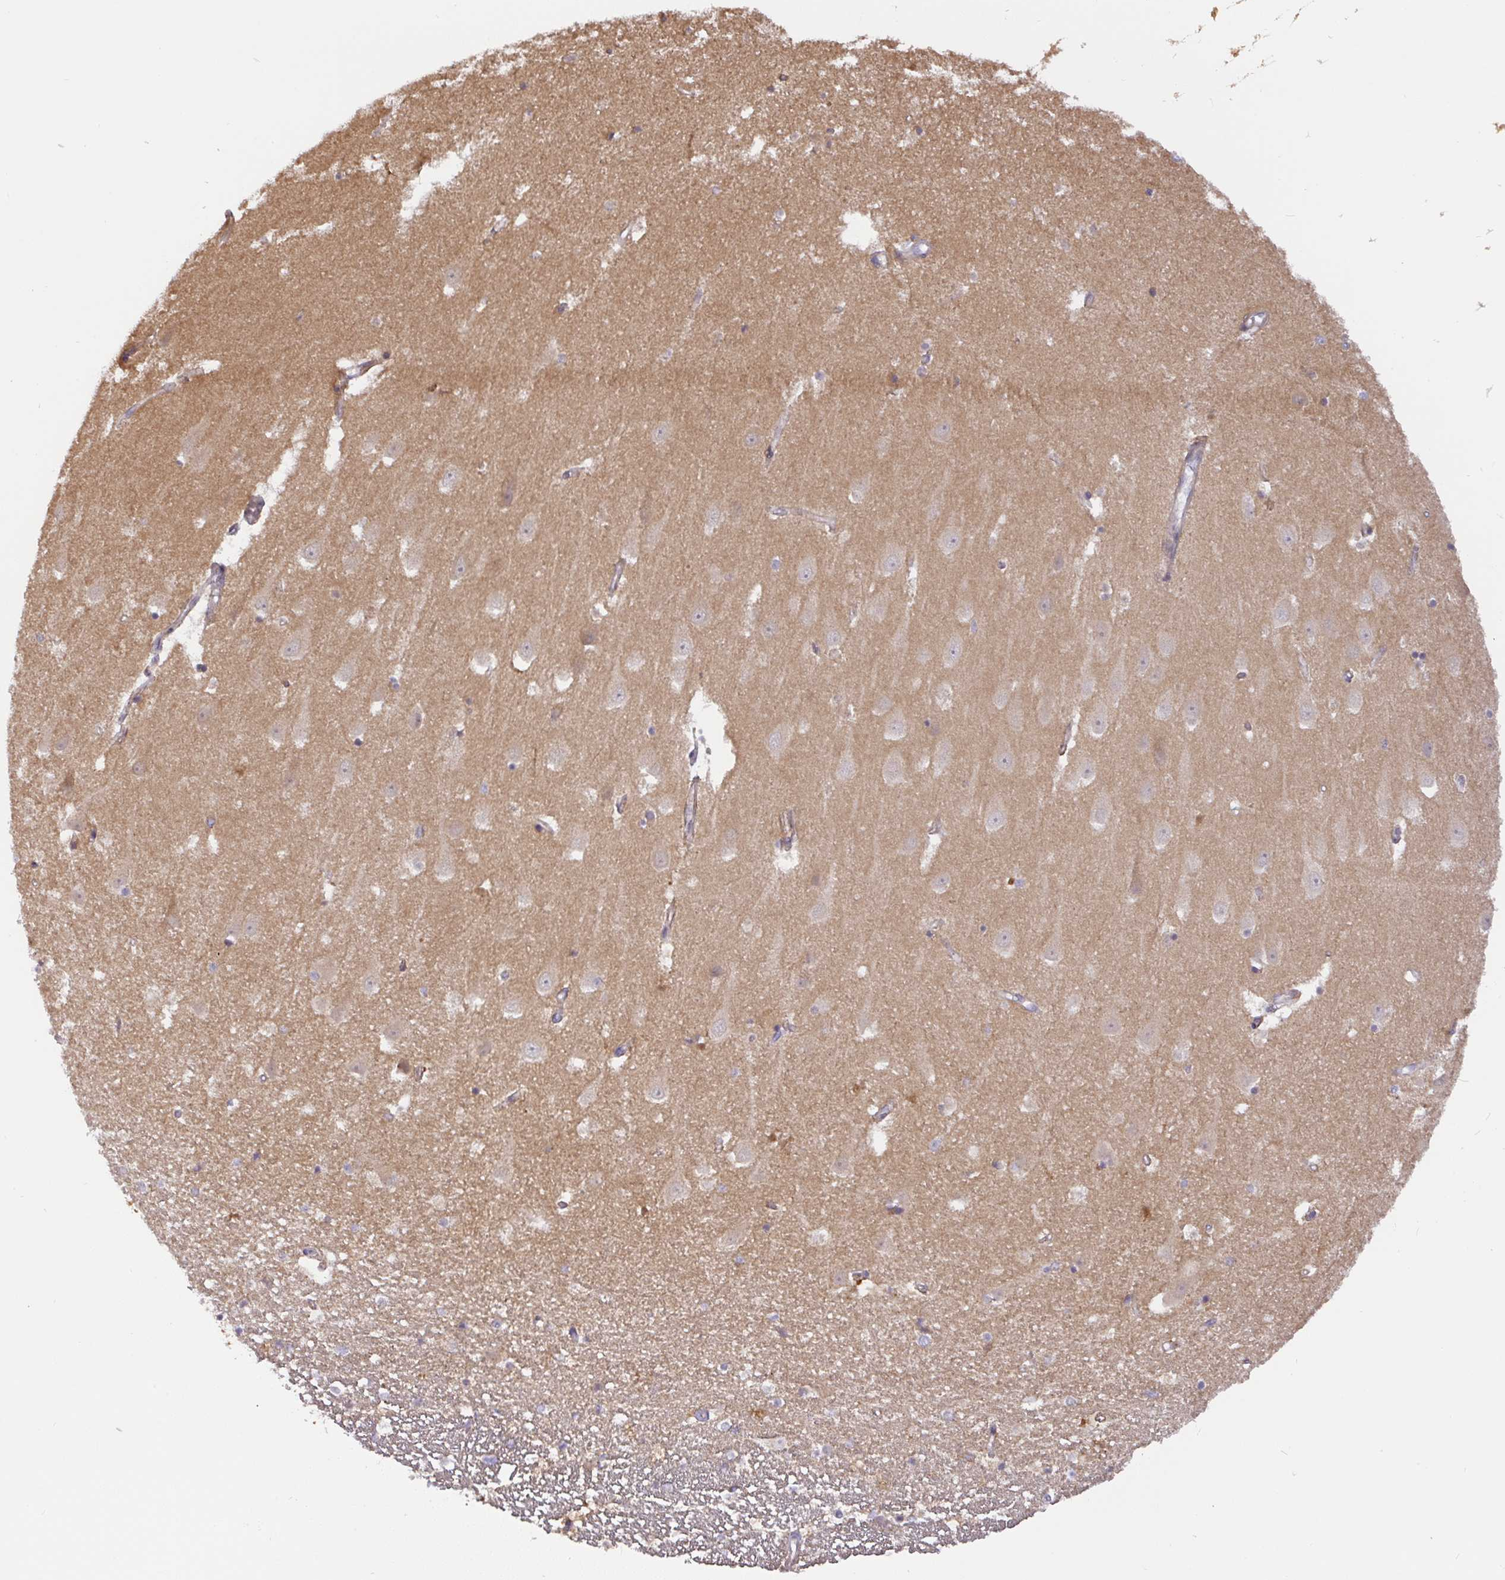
{"staining": {"intensity": "negative", "quantity": "none", "location": "none"}, "tissue": "hippocampus", "cell_type": "Glial cells", "image_type": "normal", "snomed": [{"axis": "morphology", "description": "Normal tissue, NOS"}, {"axis": "topography", "description": "Hippocampus"}], "caption": "Human hippocampus stained for a protein using immunohistochemistry displays no expression in glial cells.", "gene": "DLEU7", "patient": {"sex": "male", "age": 63}}